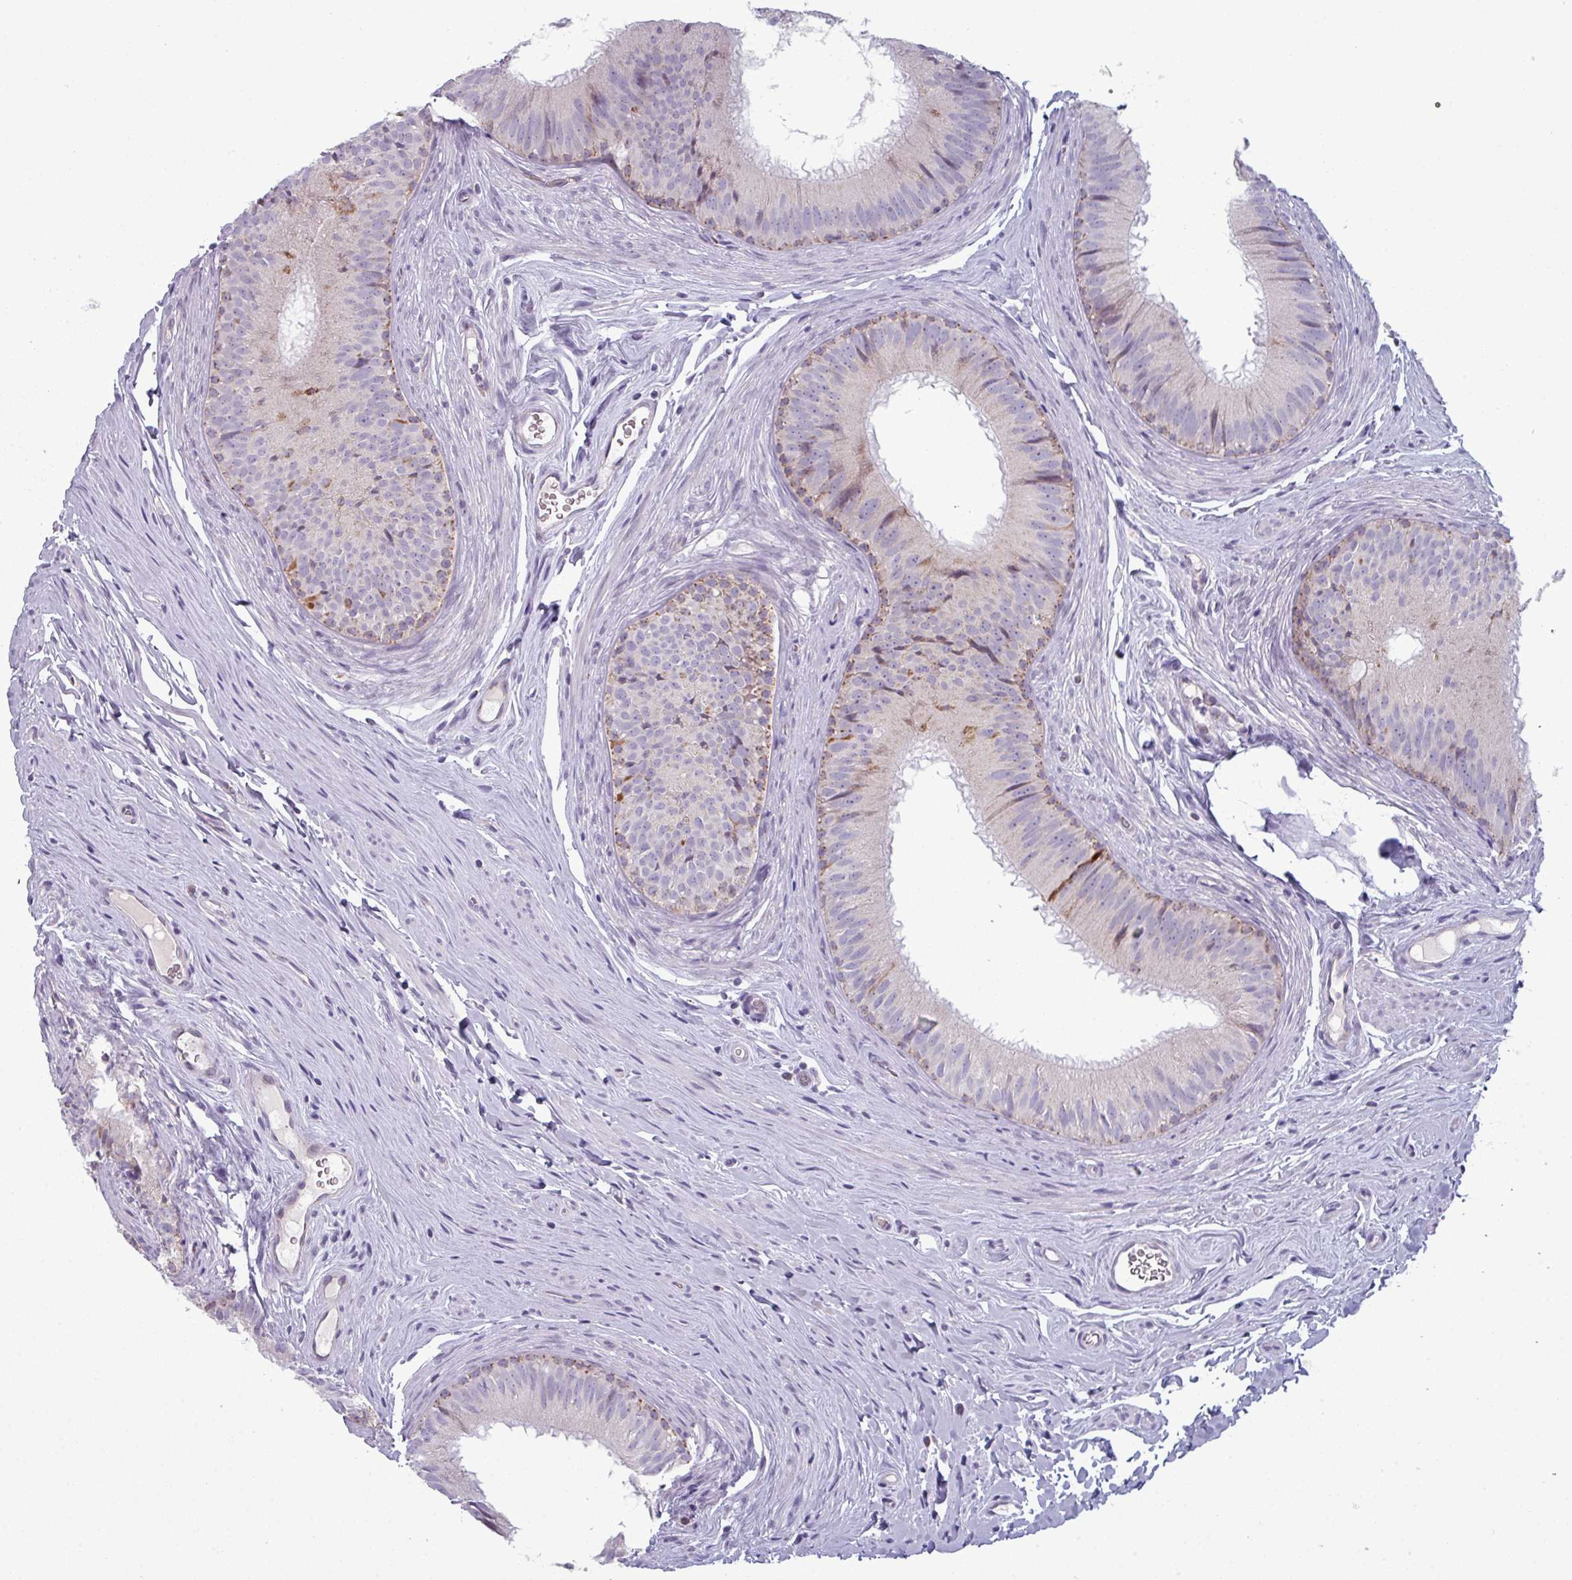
{"staining": {"intensity": "moderate", "quantity": "<25%", "location": "cytoplasmic/membranous"}, "tissue": "epididymis", "cell_type": "Glandular cells", "image_type": "normal", "snomed": [{"axis": "morphology", "description": "Normal tissue, NOS"}, {"axis": "topography", "description": "Epididymis, spermatic cord, NOS"}], "caption": "Human epididymis stained with a brown dye displays moderate cytoplasmic/membranous positive positivity in approximately <25% of glandular cells.", "gene": "ZNF615", "patient": {"sex": "male", "age": 25}}